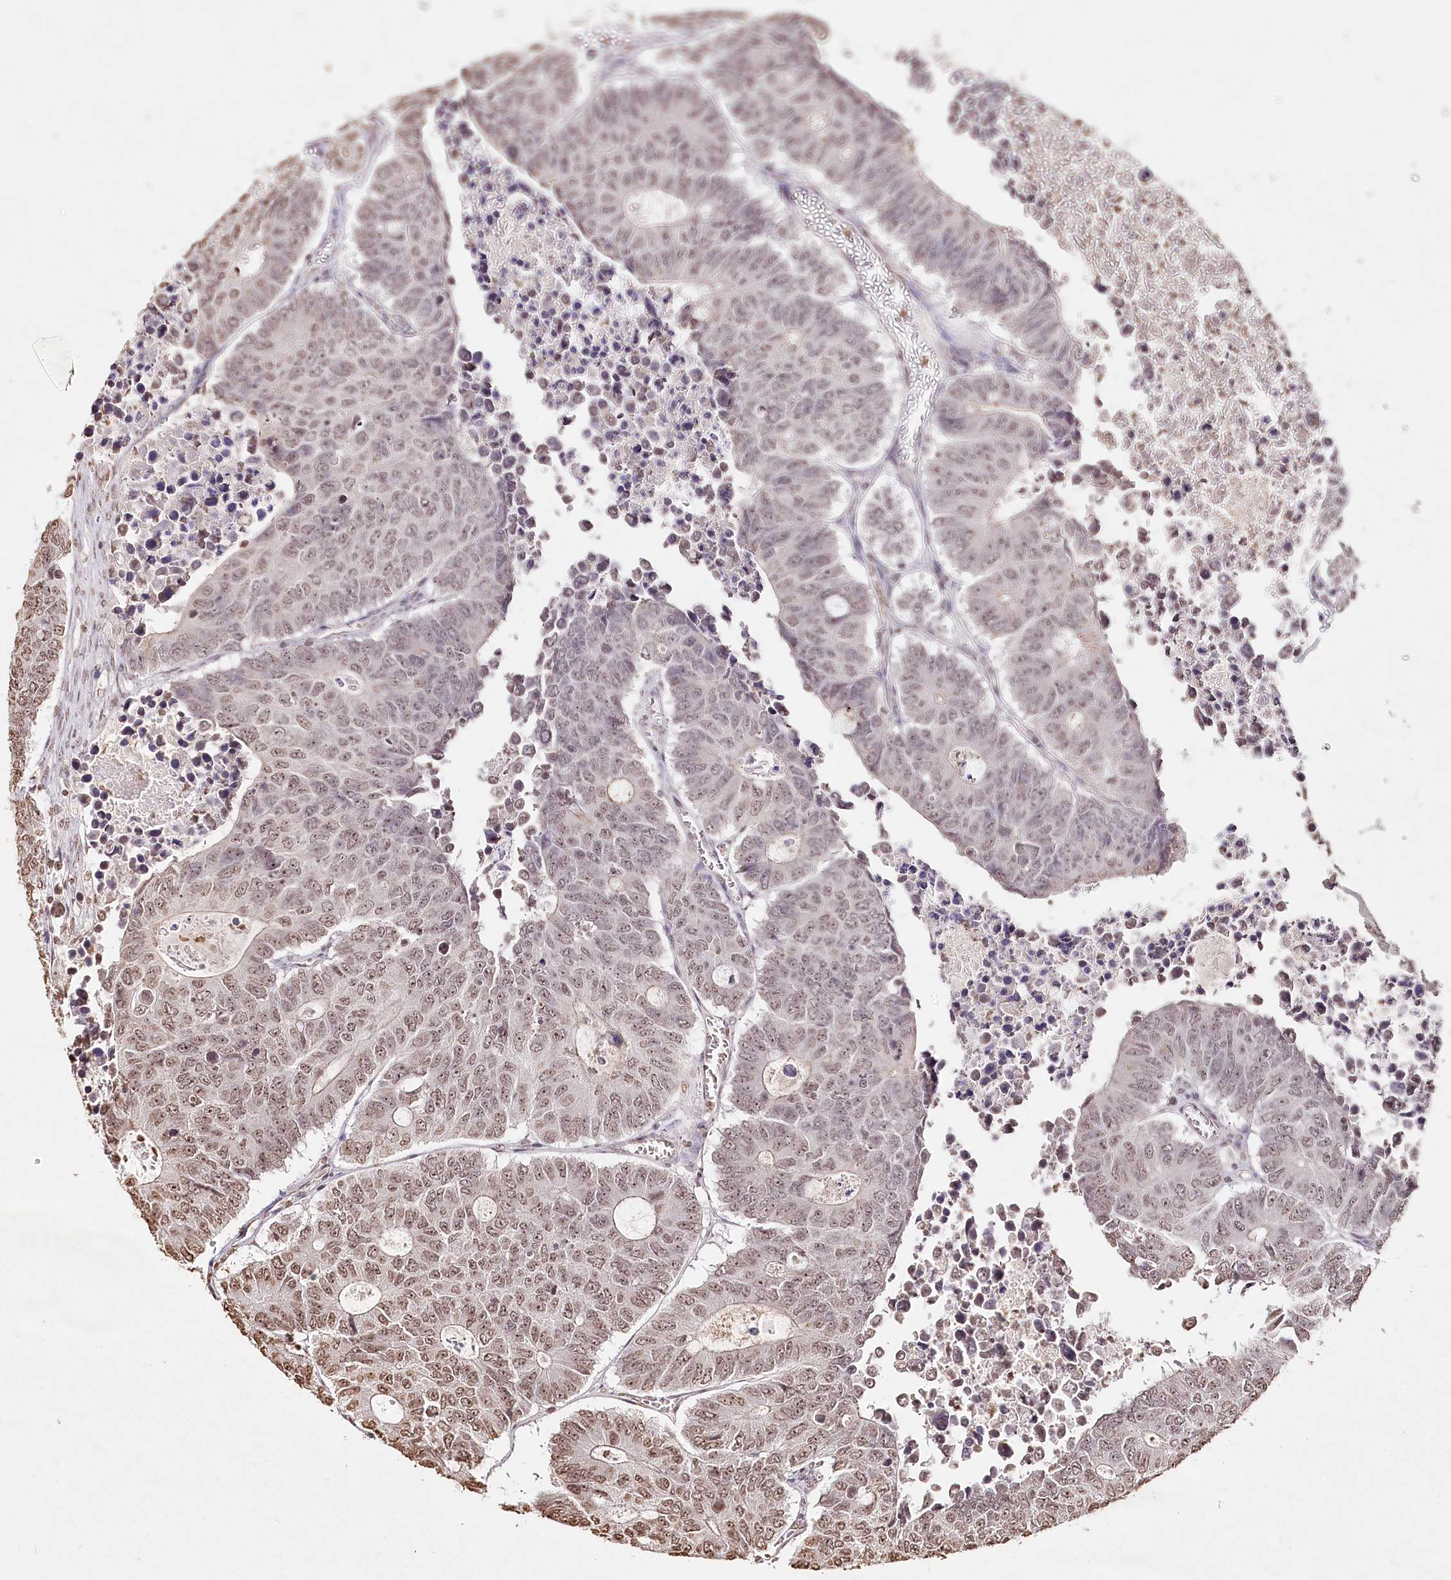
{"staining": {"intensity": "moderate", "quantity": "25%-75%", "location": "nuclear"}, "tissue": "colorectal cancer", "cell_type": "Tumor cells", "image_type": "cancer", "snomed": [{"axis": "morphology", "description": "Adenocarcinoma, NOS"}, {"axis": "topography", "description": "Colon"}], "caption": "The micrograph shows a brown stain indicating the presence of a protein in the nuclear of tumor cells in colorectal cancer (adenocarcinoma). The protein of interest is stained brown, and the nuclei are stained in blue (DAB (3,3'-diaminobenzidine) IHC with brightfield microscopy, high magnification).", "gene": "DMXL1", "patient": {"sex": "male", "age": 87}}